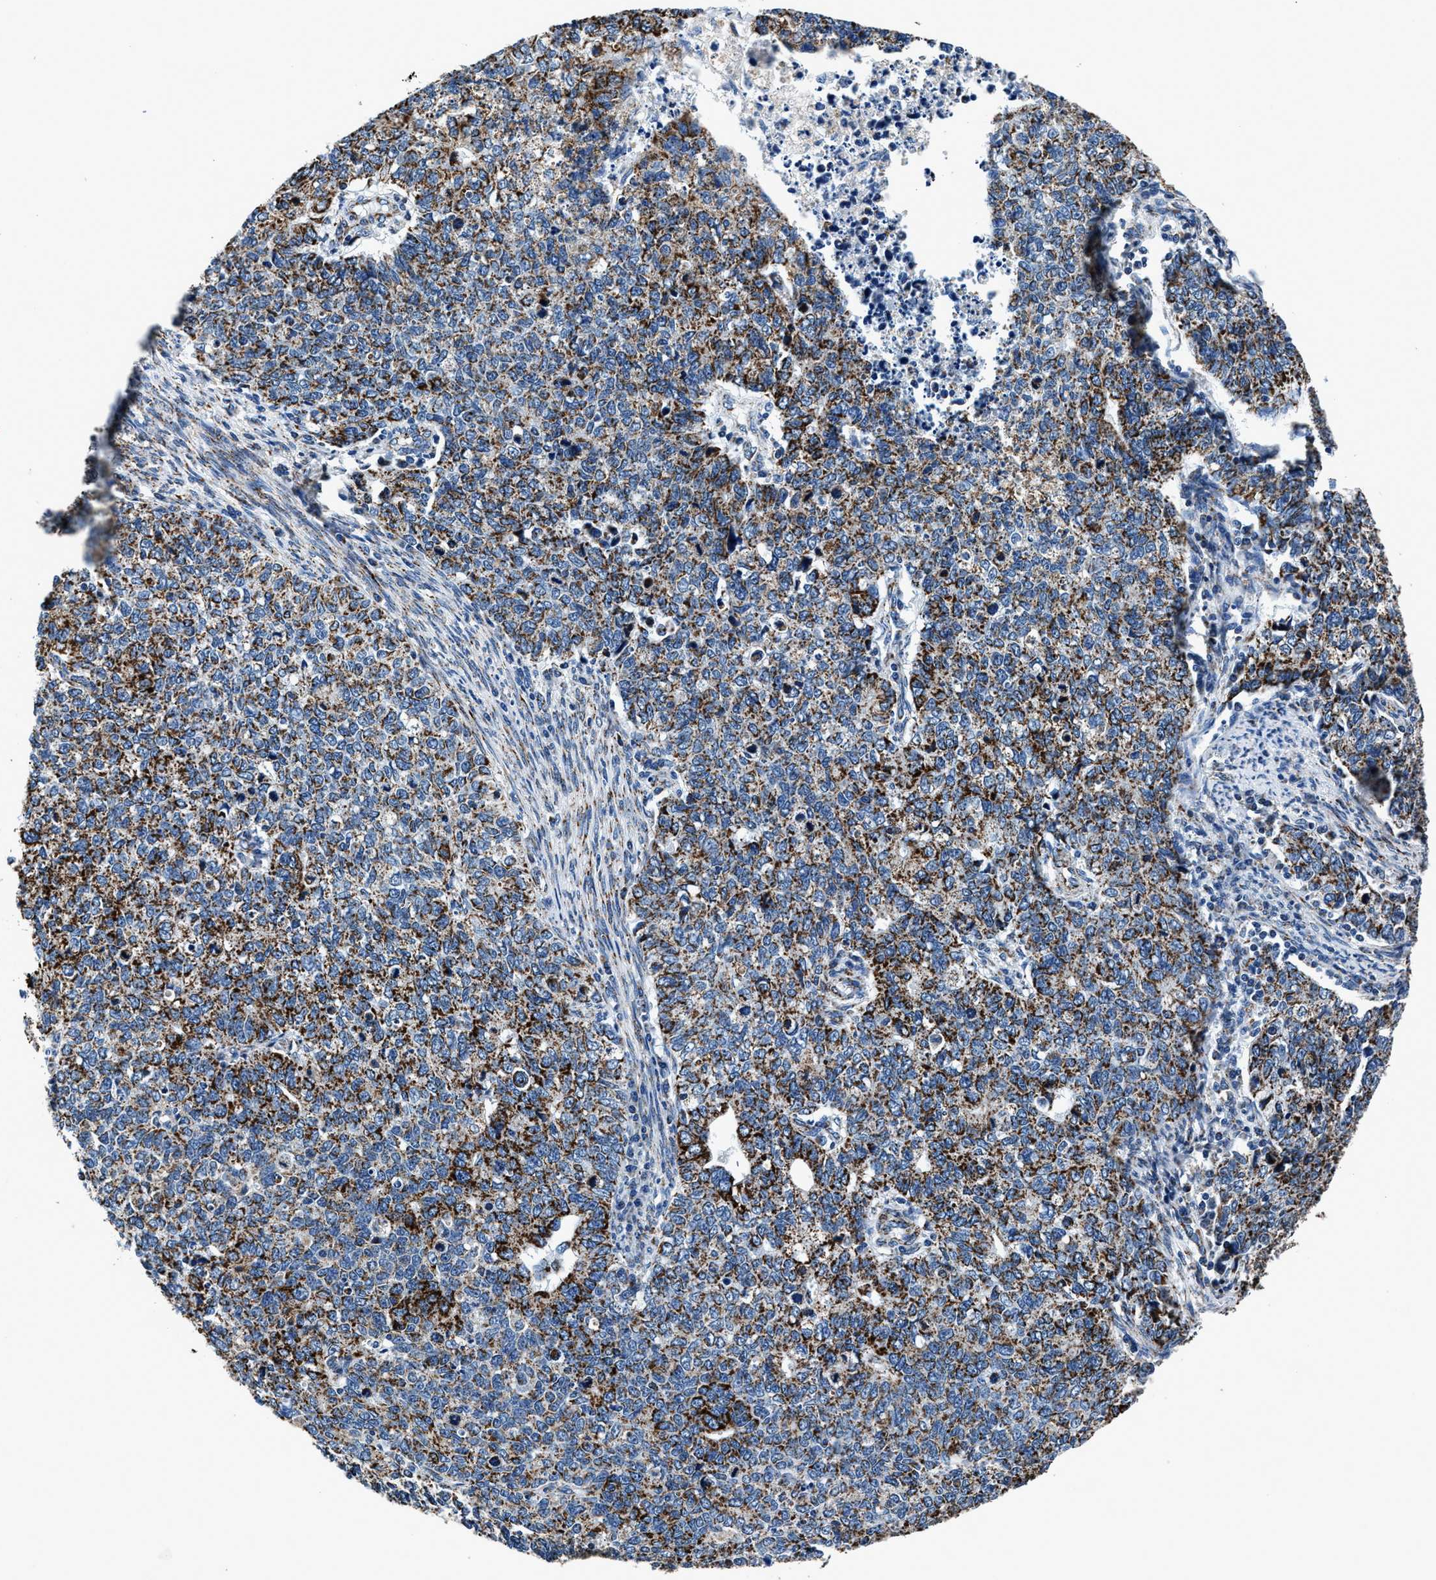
{"staining": {"intensity": "strong", "quantity": "25%-75%", "location": "cytoplasmic/membranous"}, "tissue": "cervical cancer", "cell_type": "Tumor cells", "image_type": "cancer", "snomed": [{"axis": "morphology", "description": "Squamous cell carcinoma, NOS"}, {"axis": "topography", "description": "Cervix"}], "caption": "Strong cytoplasmic/membranous positivity for a protein is present in approximately 25%-75% of tumor cells of cervical cancer (squamous cell carcinoma) using immunohistochemistry (IHC).", "gene": "HIBADH", "patient": {"sex": "female", "age": 63}}